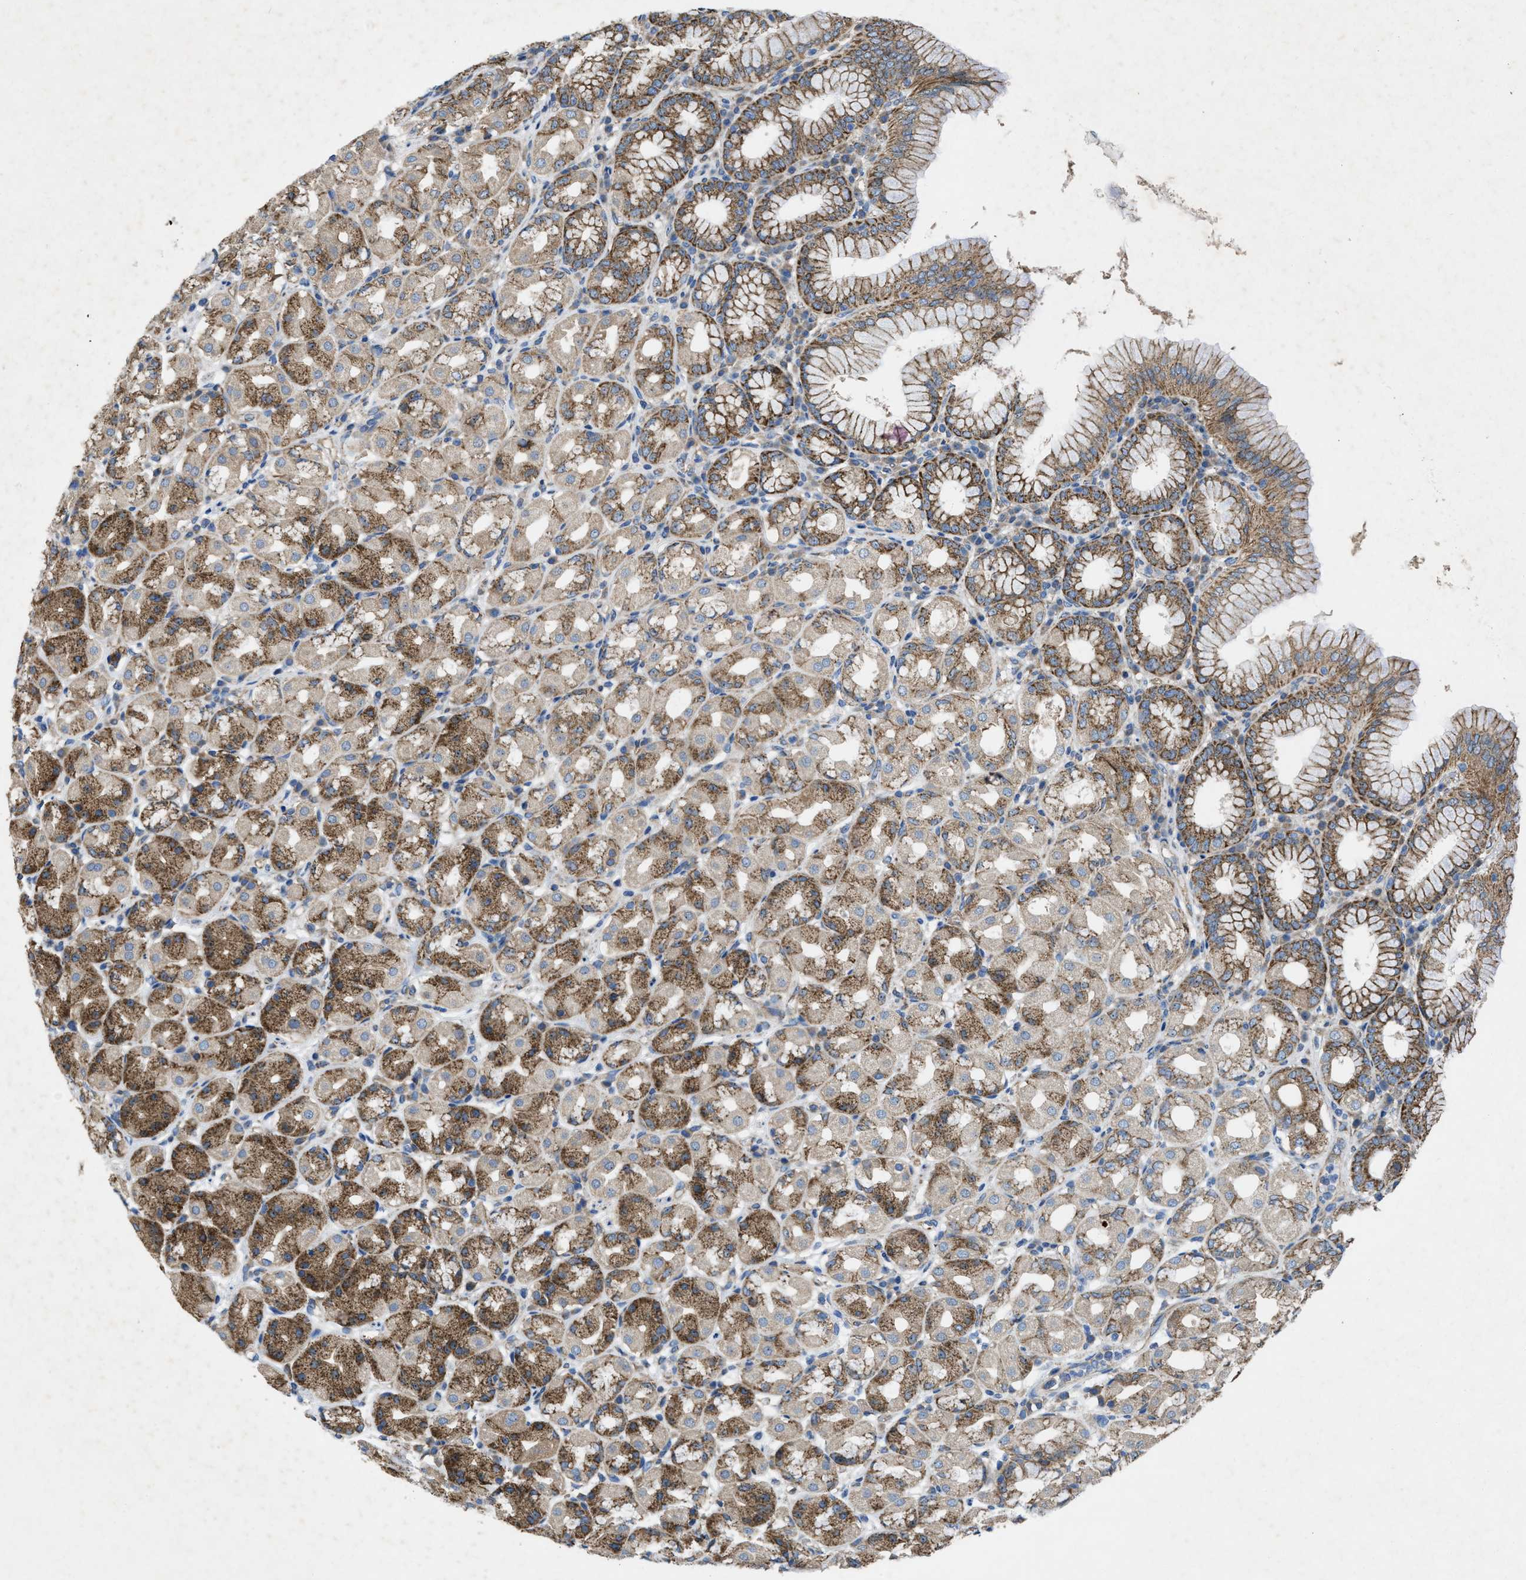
{"staining": {"intensity": "moderate", "quantity": "25%-75%", "location": "cytoplasmic/membranous"}, "tissue": "stomach", "cell_type": "Glandular cells", "image_type": "normal", "snomed": [{"axis": "morphology", "description": "Normal tissue, NOS"}, {"axis": "topography", "description": "Stomach"}, {"axis": "topography", "description": "Stomach, lower"}], "caption": "Immunohistochemical staining of normal human stomach reveals moderate cytoplasmic/membranous protein positivity in about 25%-75% of glandular cells.", "gene": "DOLPP1", "patient": {"sex": "female", "age": 56}}